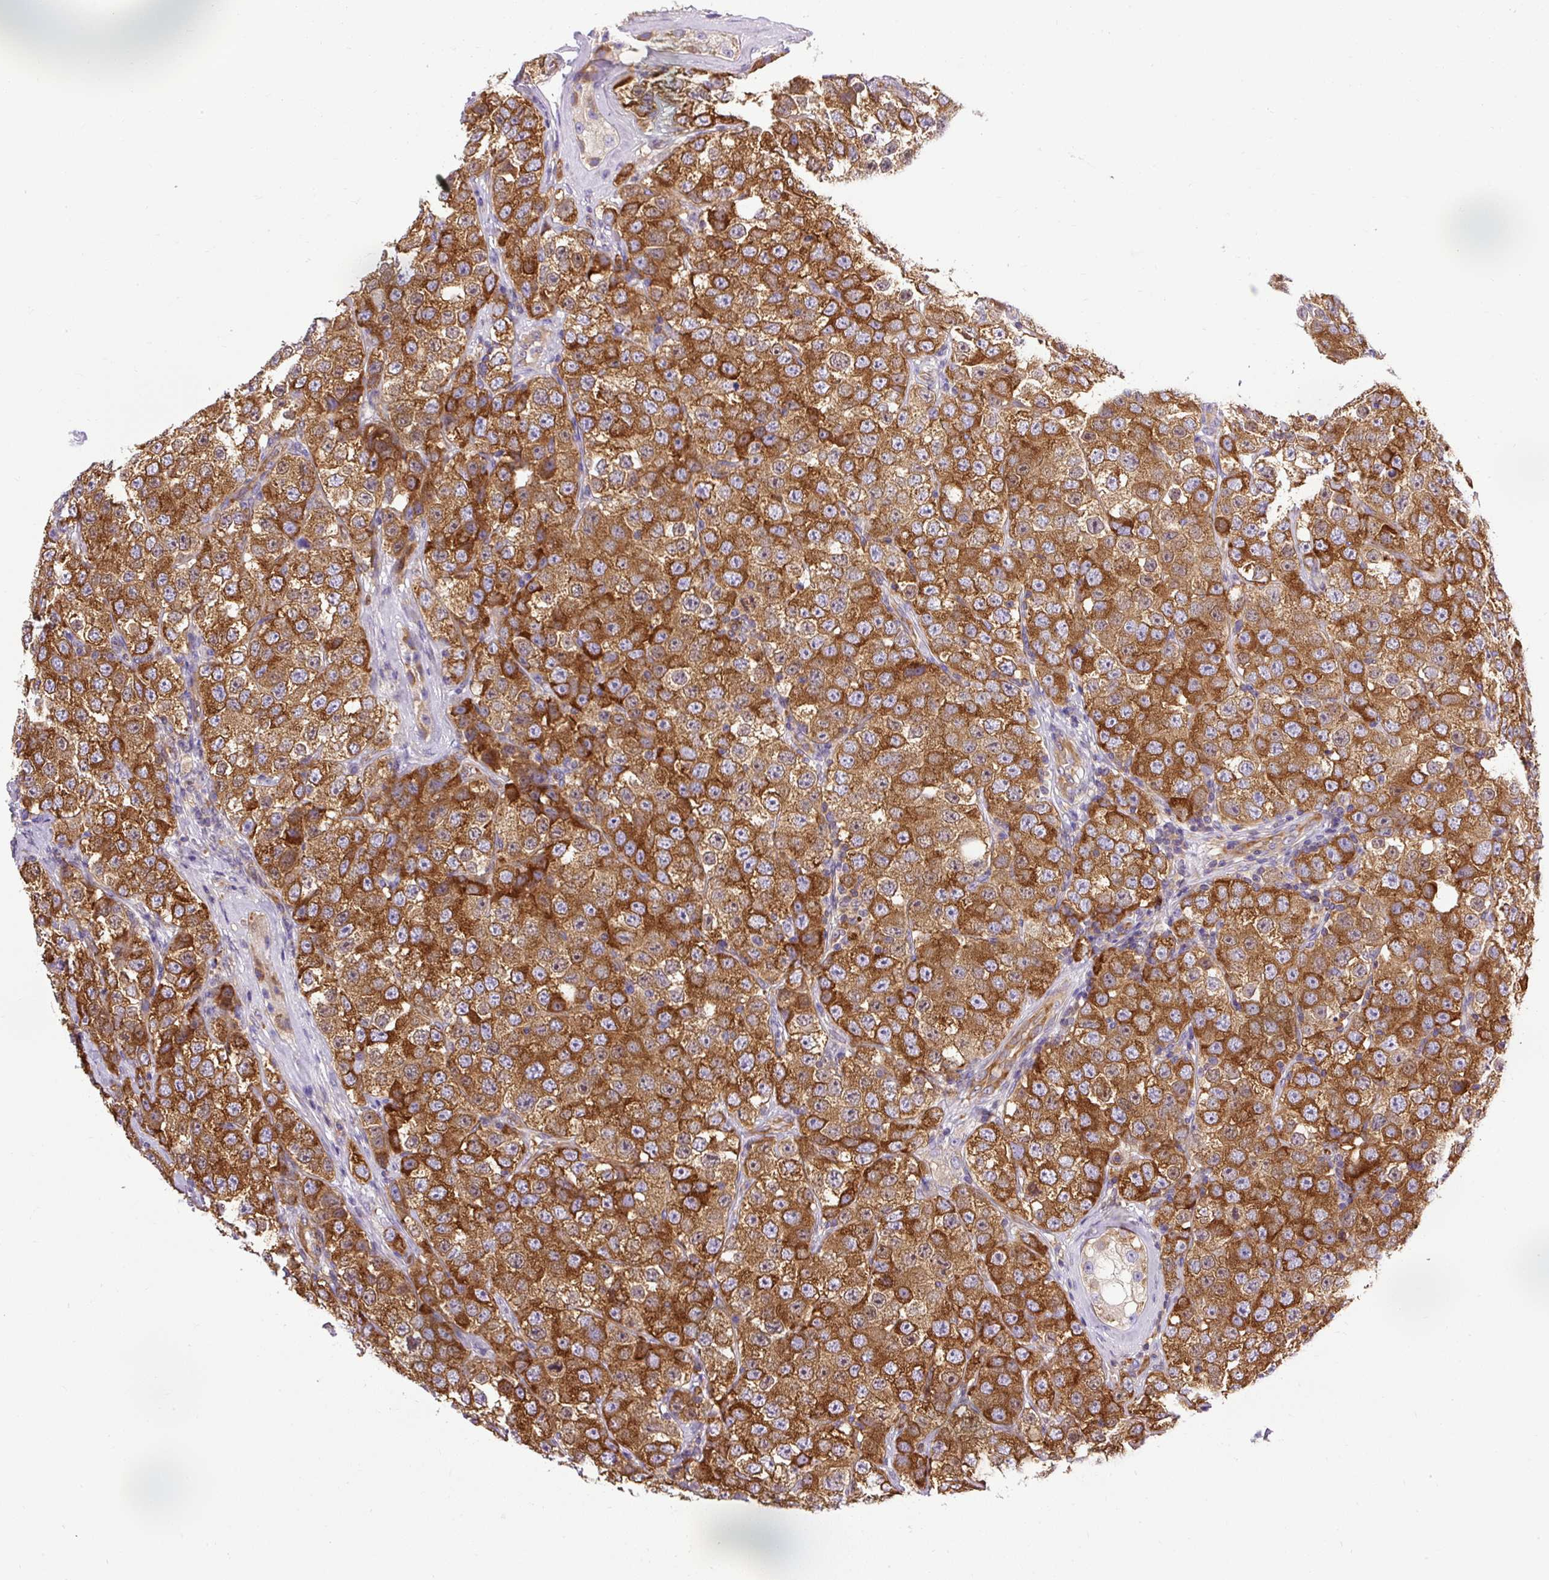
{"staining": {"intensity": "strong", "quantity": ">75%", "location": "cytoplasmic/membranous"}, "tissue": "testis cancer", "cell_type": "Tumor cells", "image_type": "cancer", "snomed": [{"axis": "morphology", "description": "Seminoma, NOS"}, {"axis": "topography", "description": "Testis"}], "caption": "The image demonstrates immunohistochemical staining of testis cancer. There is strong cytoplasmic/membranous expression is identified in approximately >75% of tumor cells.", "gene": "MAP1S", "patient": {"sex": "male", "age": 28}}